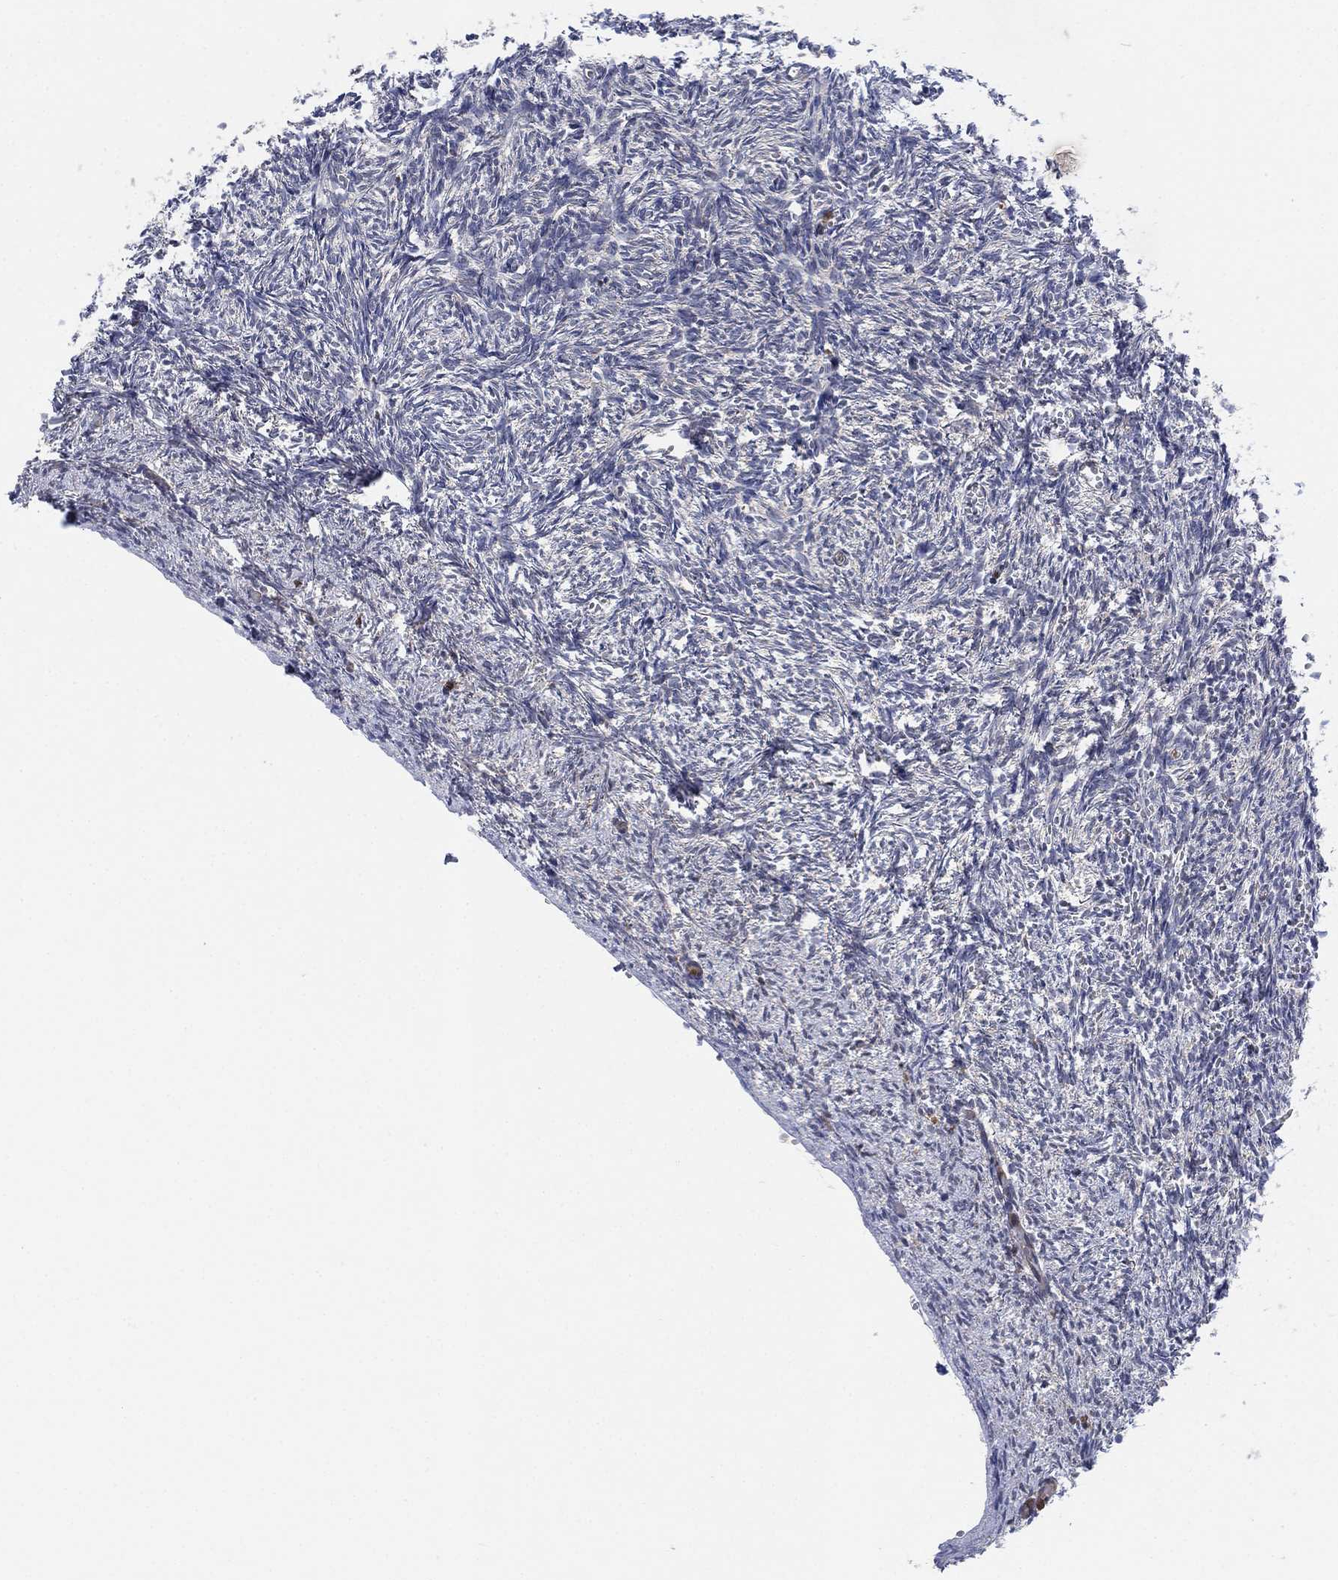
{"staining": {"intensity": "negative", "quantity": "none", "location": "none"}, "tissue": "ovary", "cell_type": "Ovarian stroma cells", "image_type": "normal", "snomed": [{"axis": "morphology", "description": "Normal tissue, NOS"}, {"axis": "topography", "description": "Ovary"}], "caption": "High magnification brightfield microscopy of normal ovary stained with DAB (3,3'-diaminobenzidine) (brown) and counterstained with hematoxylin (blue): ovarian stroma cells show no significant expression.", "gene": "FES", "patient": {"sex": "female", "age": 43}}